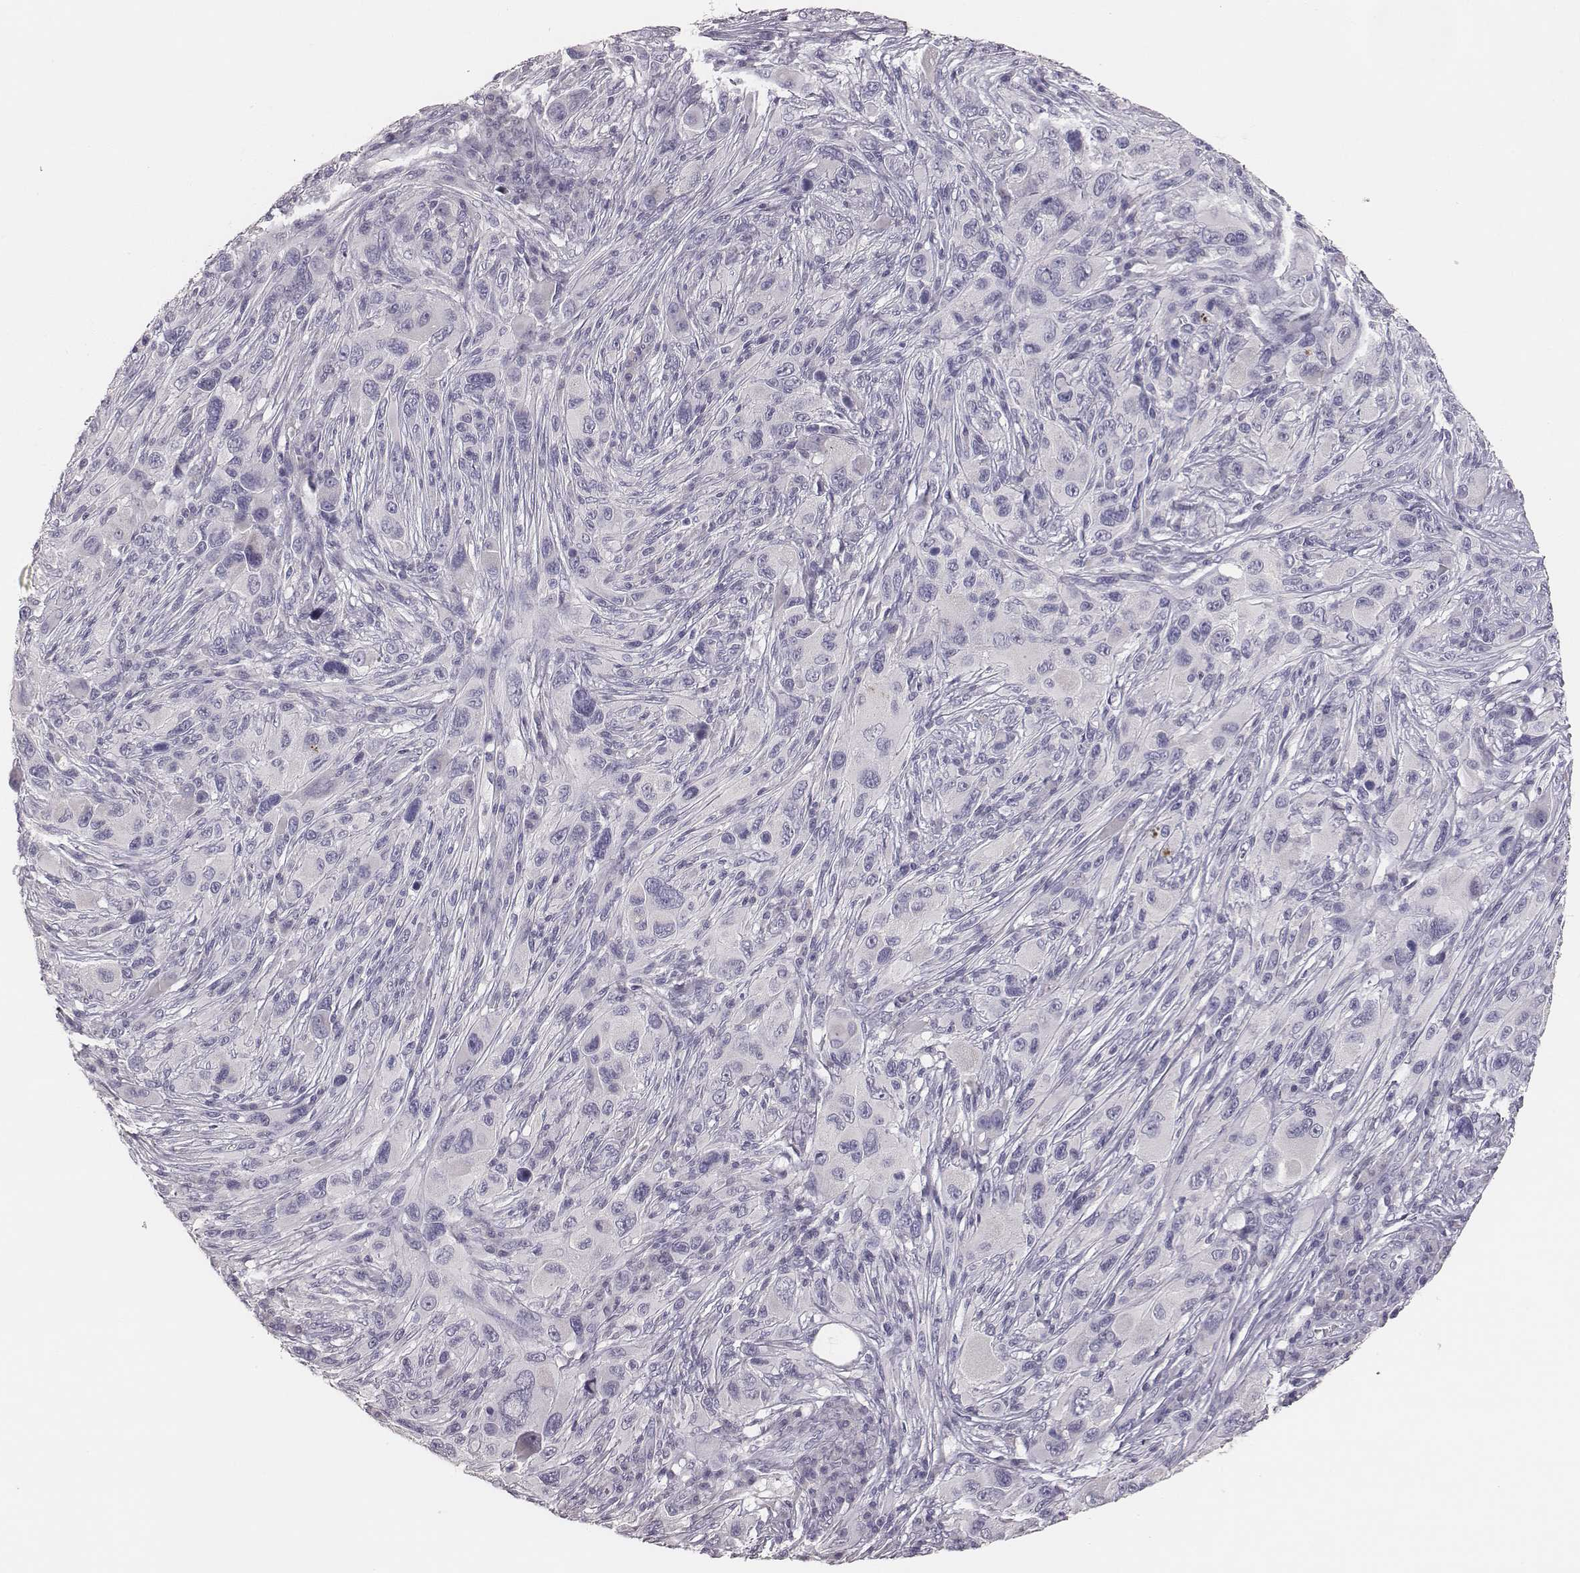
{"staining": {"intensity": "negative", "quantity": "none", "location": "none"}, "tissue": "melanoma", "cell_type": "Tumor cells", "image_type": "cancer", "snomed": [{"axis": "morphology", "description": "Malignant melanoma, NOS"}, {"axis": "topography", "description": "Skin"}], "caption": "Histopathology image shows no protein expression in tumor cells of malignant melanoma tissue.", "gene": "MYH6", "patient": {"sex": "male", "age": 53}}